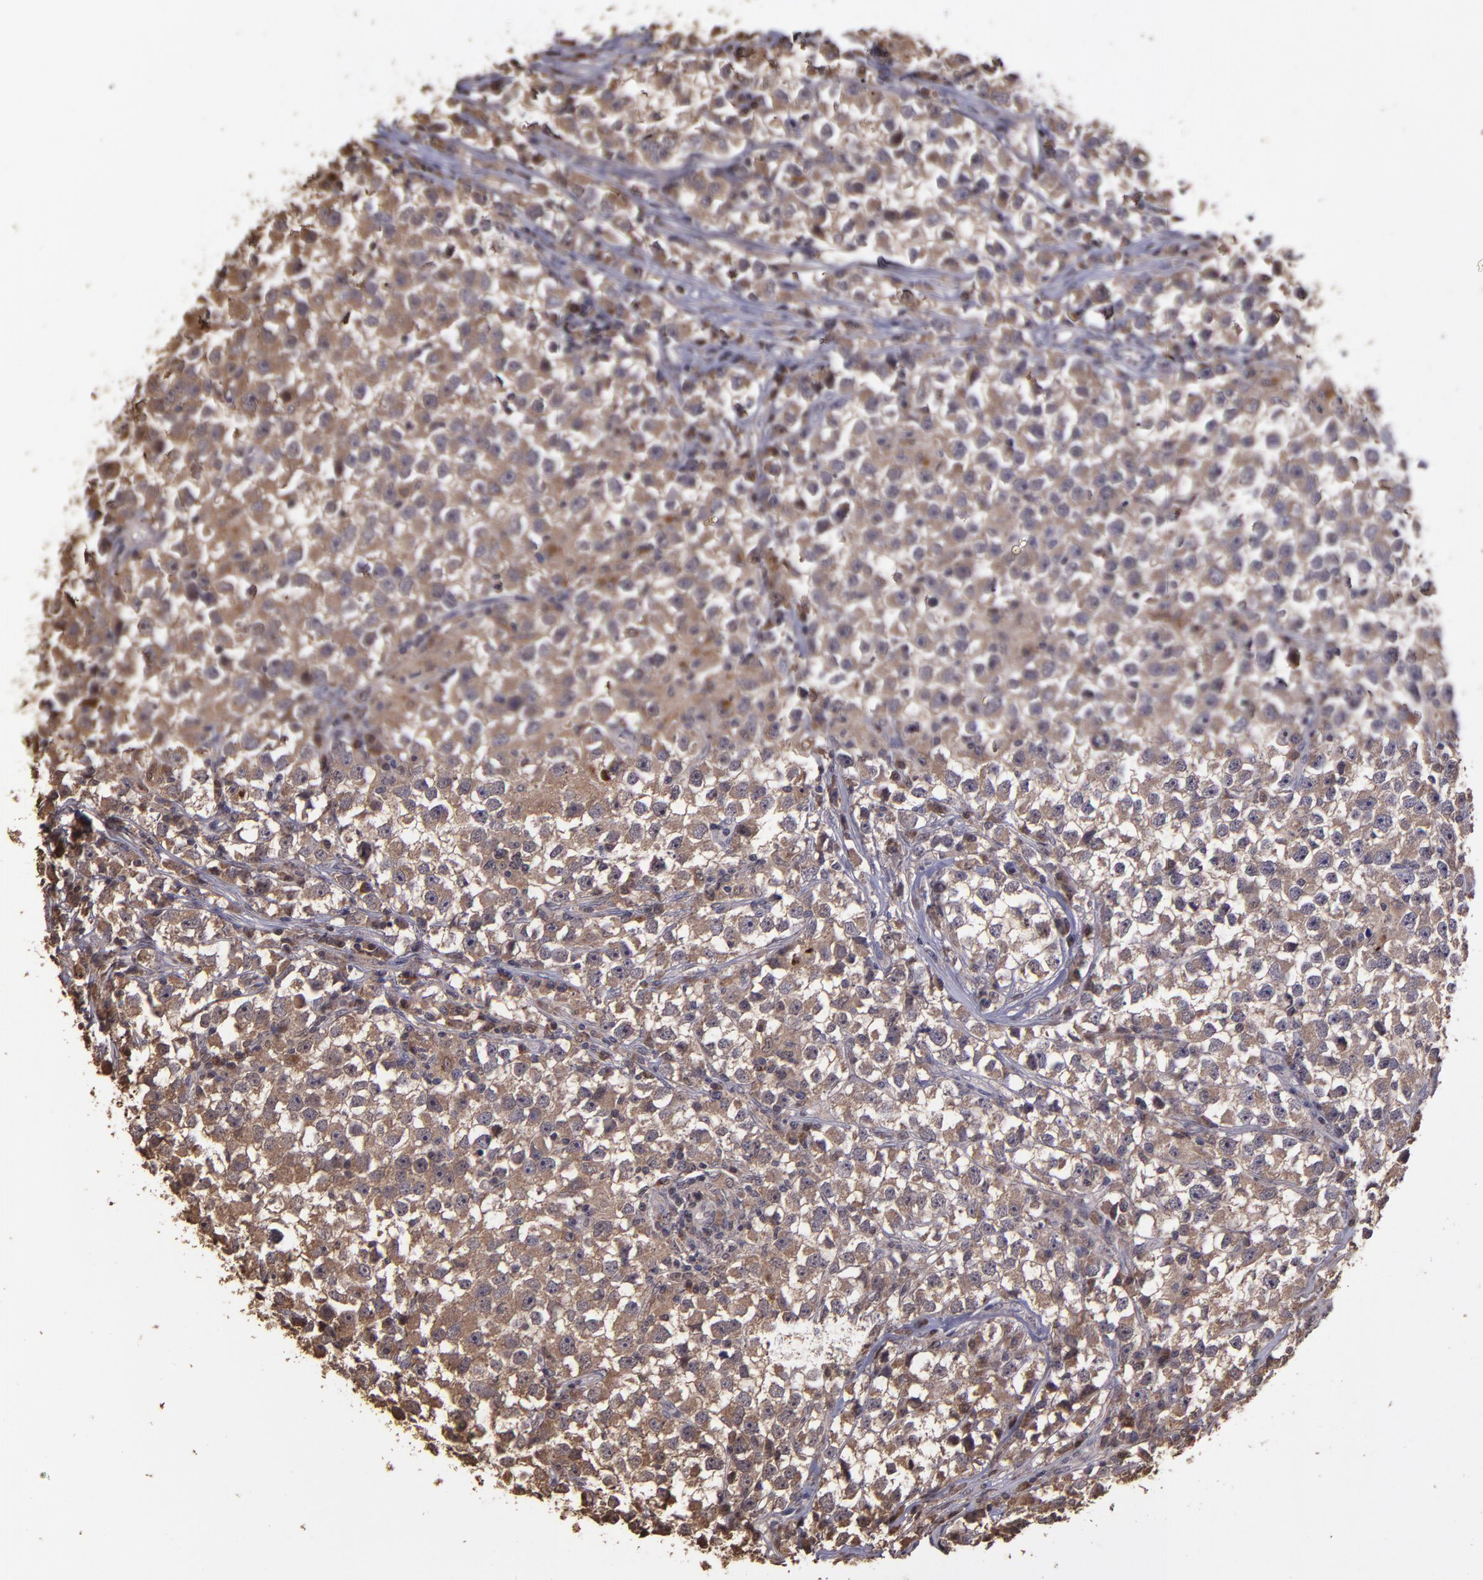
{"staining": {"intensity": "moderate", "quantity": "25%-75%", "location": "cytoplasmic/membranous"}, "tissue": "testis cancer", "cell_type": "Tumor cells", "image_type": "cancer", "snomed": [{"axis": "morphology", "description": "Seminoma, NOS"}, {"axis": "topography", "description": "Testis"}], "caption": "A high-resolution photomicrograph shows IHC staining of testis cancer, which shows moderate cytoplasmic/membranous positivity in about 25%-75% of tumor cells. The staining is performed using DAB brown chromogen to label protein expression. The nuclei are counter-stained blue using hematoxylin.", "gene": "SERPINF2", "patient": {"sex": "male", "age": 33}}